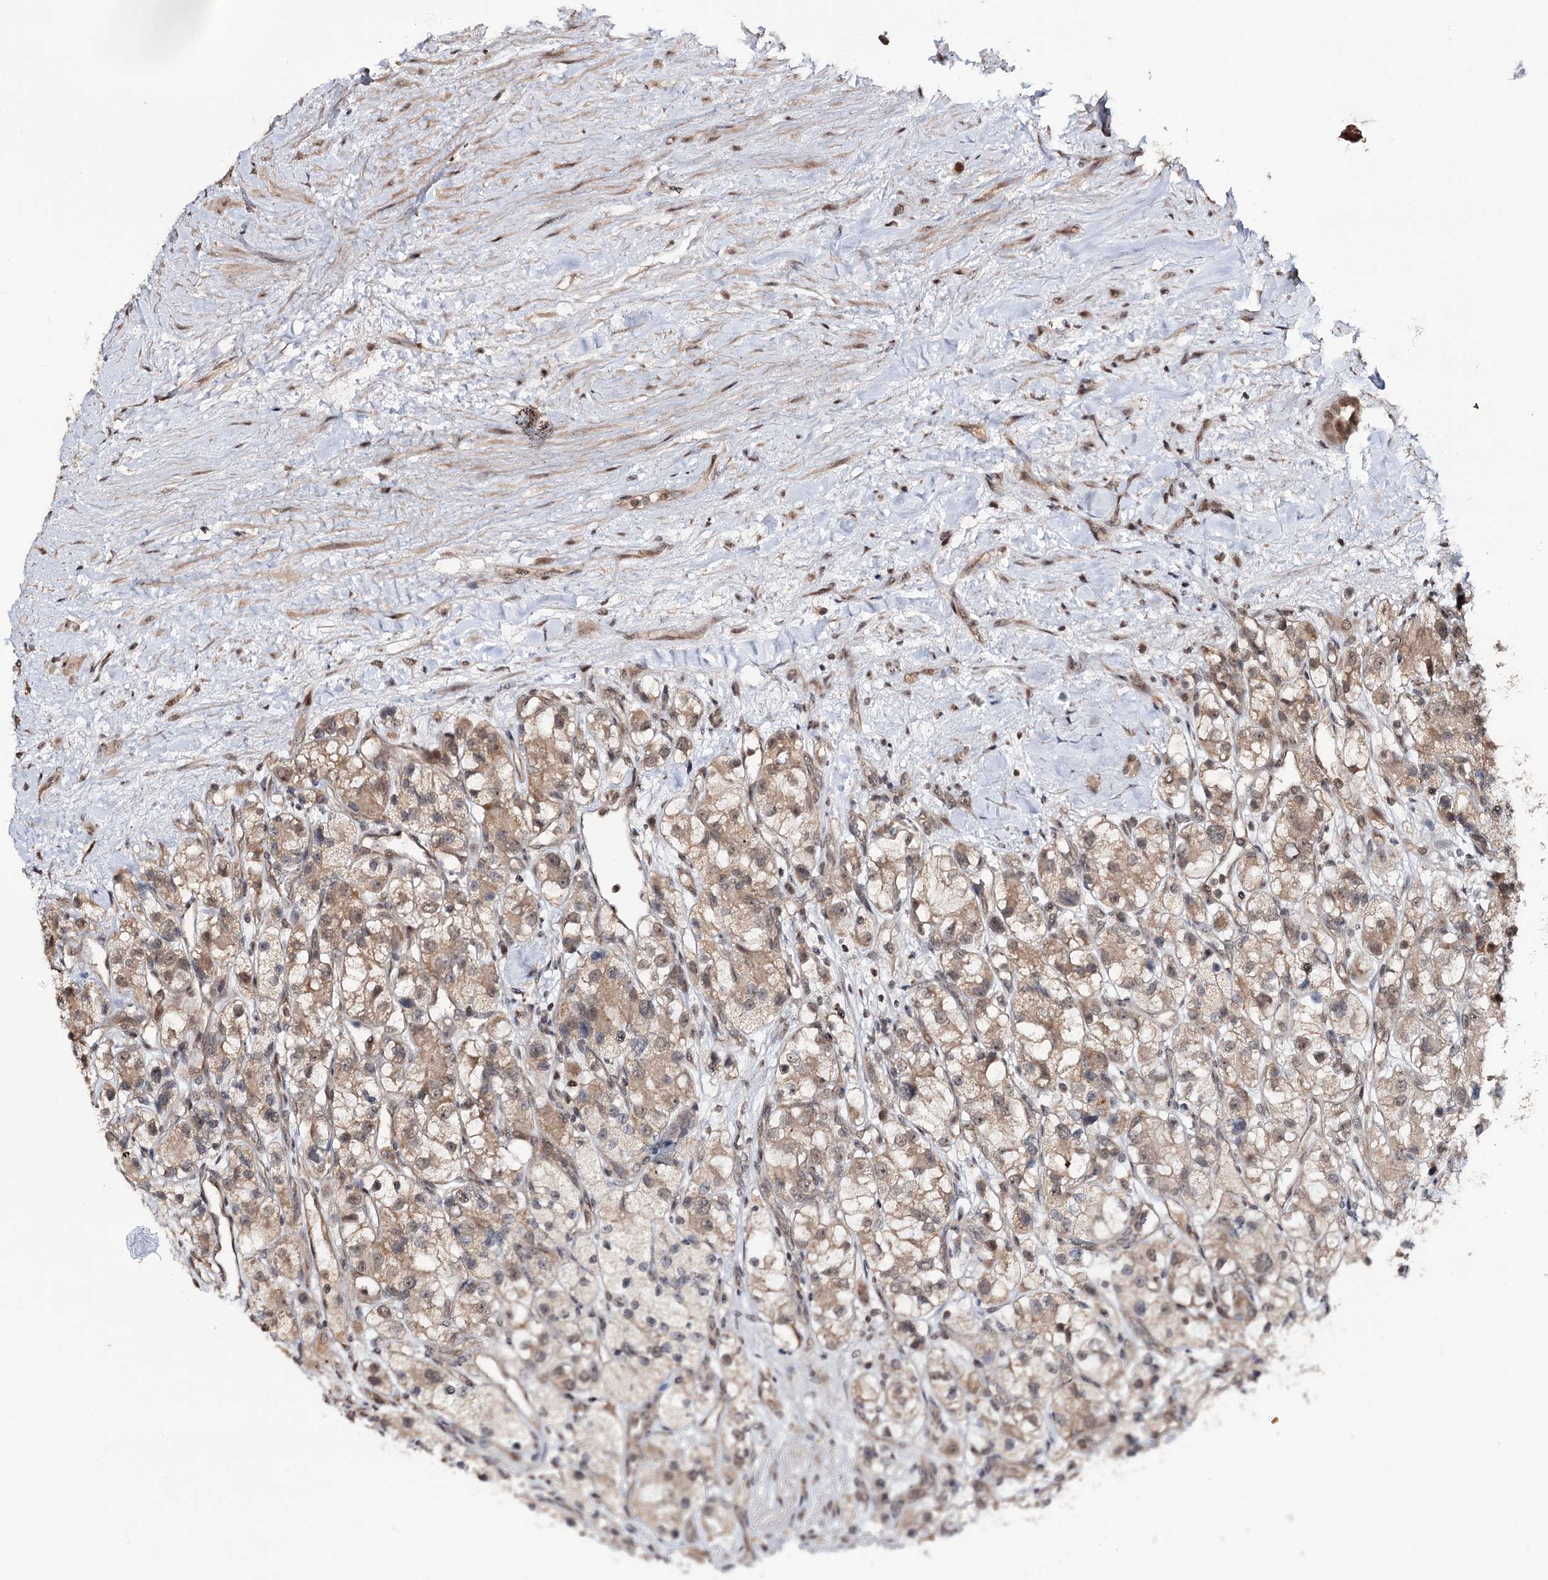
{"staining": {"intensity": "weak", "quantity": "25%-75%", "location": "cytoplasmic/membranous,nuclear"}, "tissue": "renal cancer", "cell_type": "Tumor cells", "image_type": "cancer", "snomed": [{"axis": "morphology", "description": "Adenocarcinoma, NOS"}, {"axis": "topography", "description": "Kidney"}], "caption": "Brown immunohistochemical staining in renal adenocarcinoma demonstrates weak cytoplasmic/membranous and nuclear positivity in about 25%-75% of tumor cells. The staining is performed using DAB (3,3'-diaminobenzidine) brown chromogen to label protein expression. The nuclei are counter-stained blue using hematoxylin.", "gene": "FAM53B", "patient": {"sex": "female", "age": 57}}